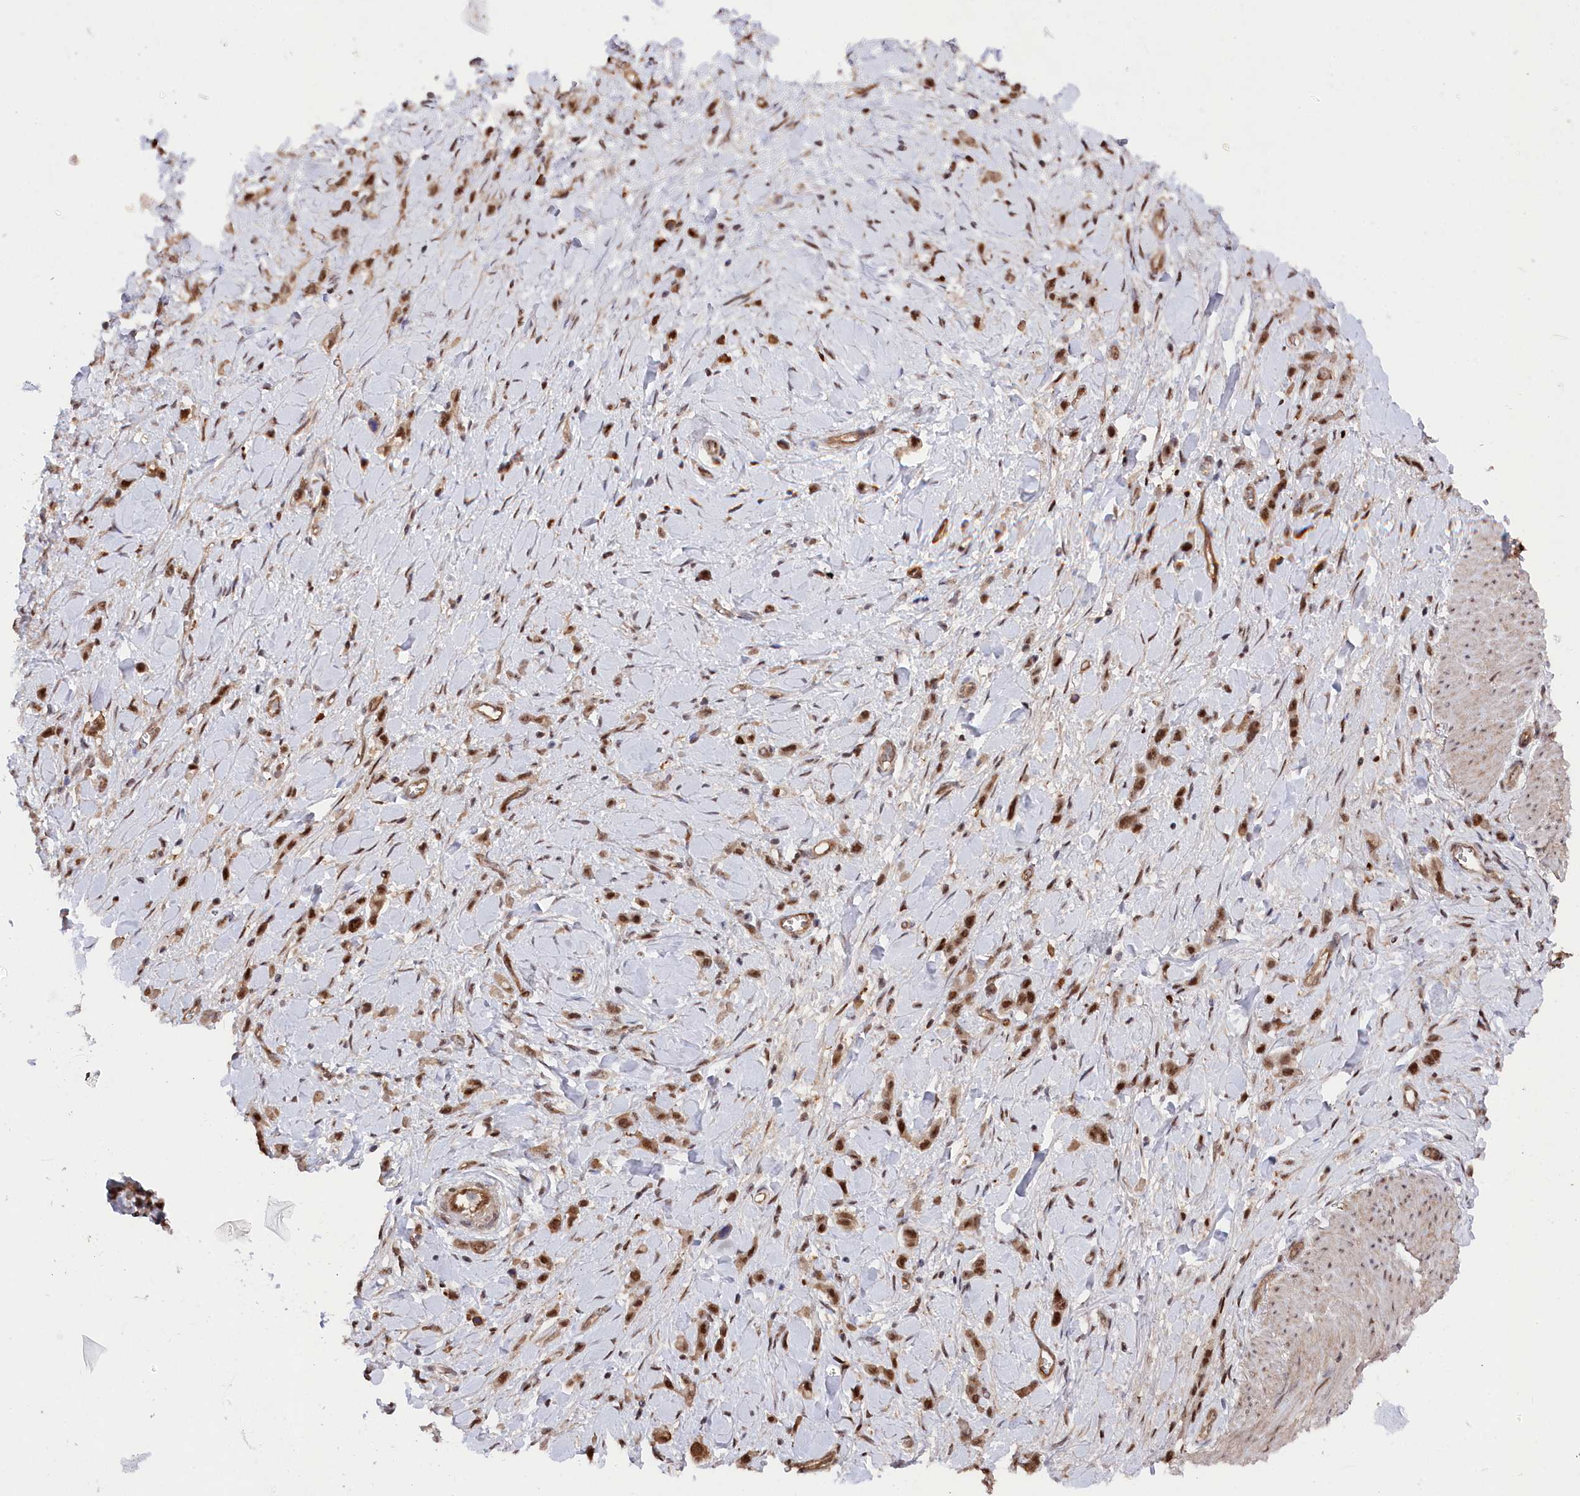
{"staining": {"intensity": "moderate", "quantity": ">75%", "location": "cytoplasmic/membranous,nuclear"}, "tissue": "stomach cancer", "cell_type": "Tumor cells", "image_type": "cancer", "snomed": [{"axis": "morphology", "description": "Normal tissue, NOS"}, {"axis": "morphology", "description": "Adenocarcinoma, NOS"}, {"axis": "topography", "description": "Stomach, upper"}, {"axis": "topography", "description": "Stomach"}], "caption": "Protein staining demonstrates moderate cytoplasmic/membranous and nuclear staining in approximately >75% of tumor cells in stomach cancer (adenocarcinoma).", "gene": "PSMA1", "patient": {"sex": "female", "age": 65}}